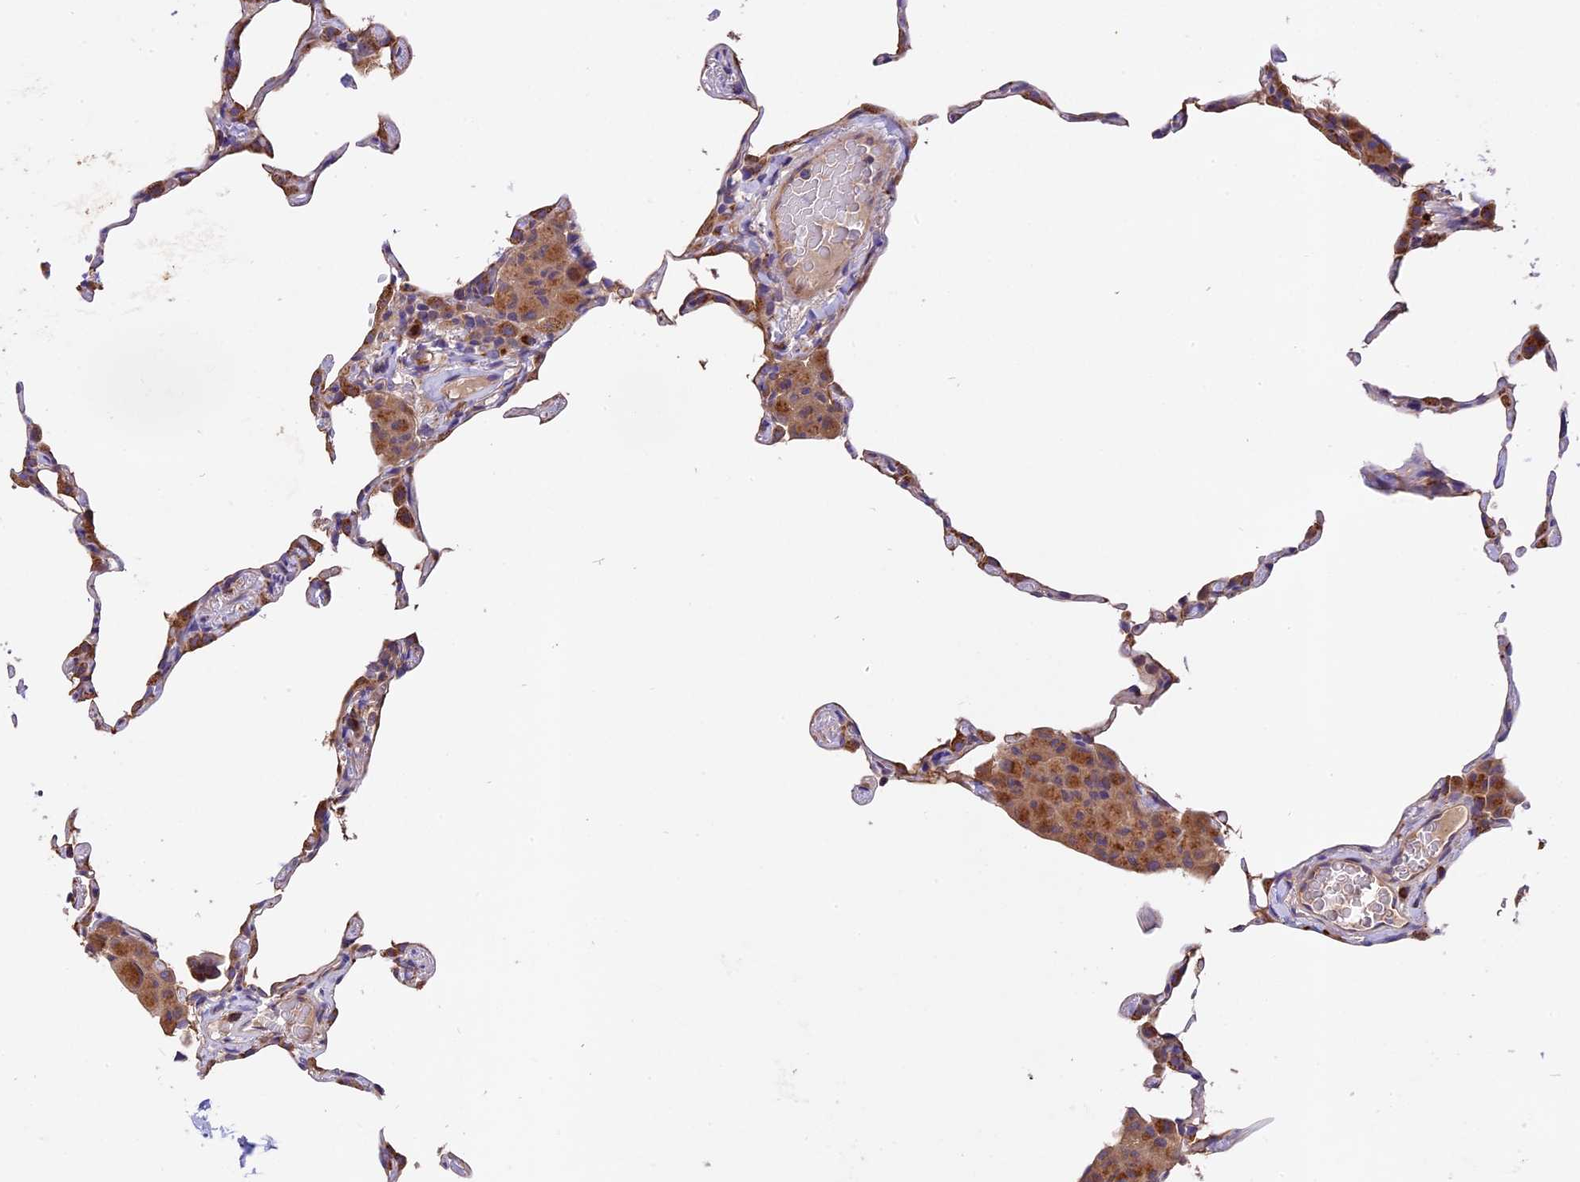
{"staining": {"intensity": "moderate", "quantity": "25%-75%", "location": "cytoplasmic/membranous"}, "tissue": "lung", "cell_type": "Alveolar cells", "image_type": "normal", "snomed": [{"axis": "morphology", "description": "Normal tissue, NOS"}, {"axis": "topography", "description": "Lung"}], "caption": "An image showing moderate cytoplasmic/membranous staining in about 25%-75% of alveolar cells in unremarkable lung, as visualized by brown immunohistochemical staining.", "gene": "COPE", "patient": {"sex": "female", "age": 57}}